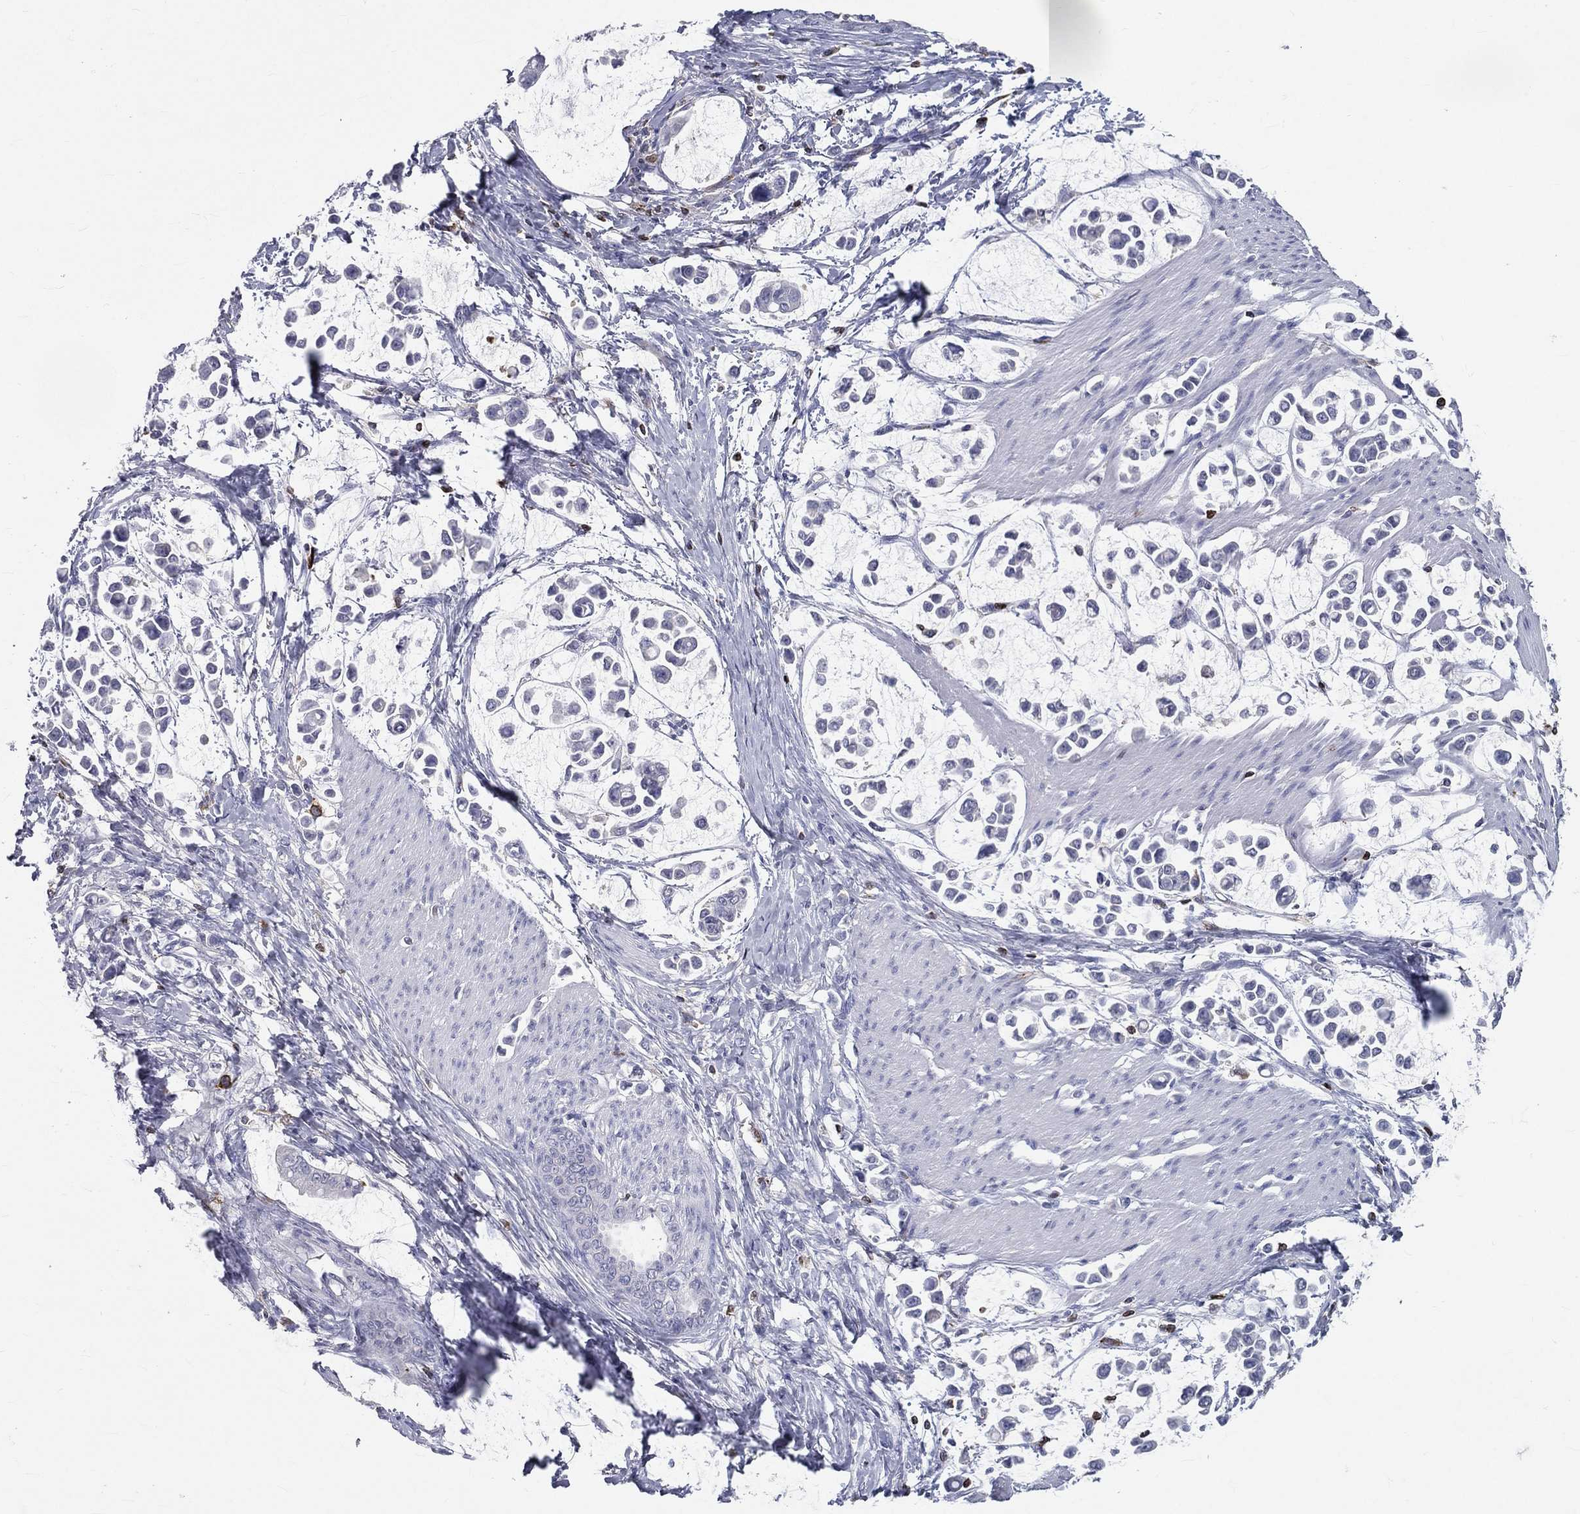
{"staining": {"intensity": "negative", "quantity": "none", "location": "none"}, "tissue": "stomach cancer", "cell_type": "Tumor cells", "image_type": "cancer", "snomed": [{"axis": "morphology", "description": "Adenocarcinoma, NOS"}, {"axis": "topography", "description": "Stomach"}], "caption": "DAB (3,3'-diaminobenzidine) immunohistochemical staining of human stomach adenocarcinoma reveals no significant expression in tumor cells.", "gene": "CTSW", "patient": {"sex": "male", "age": 82}}